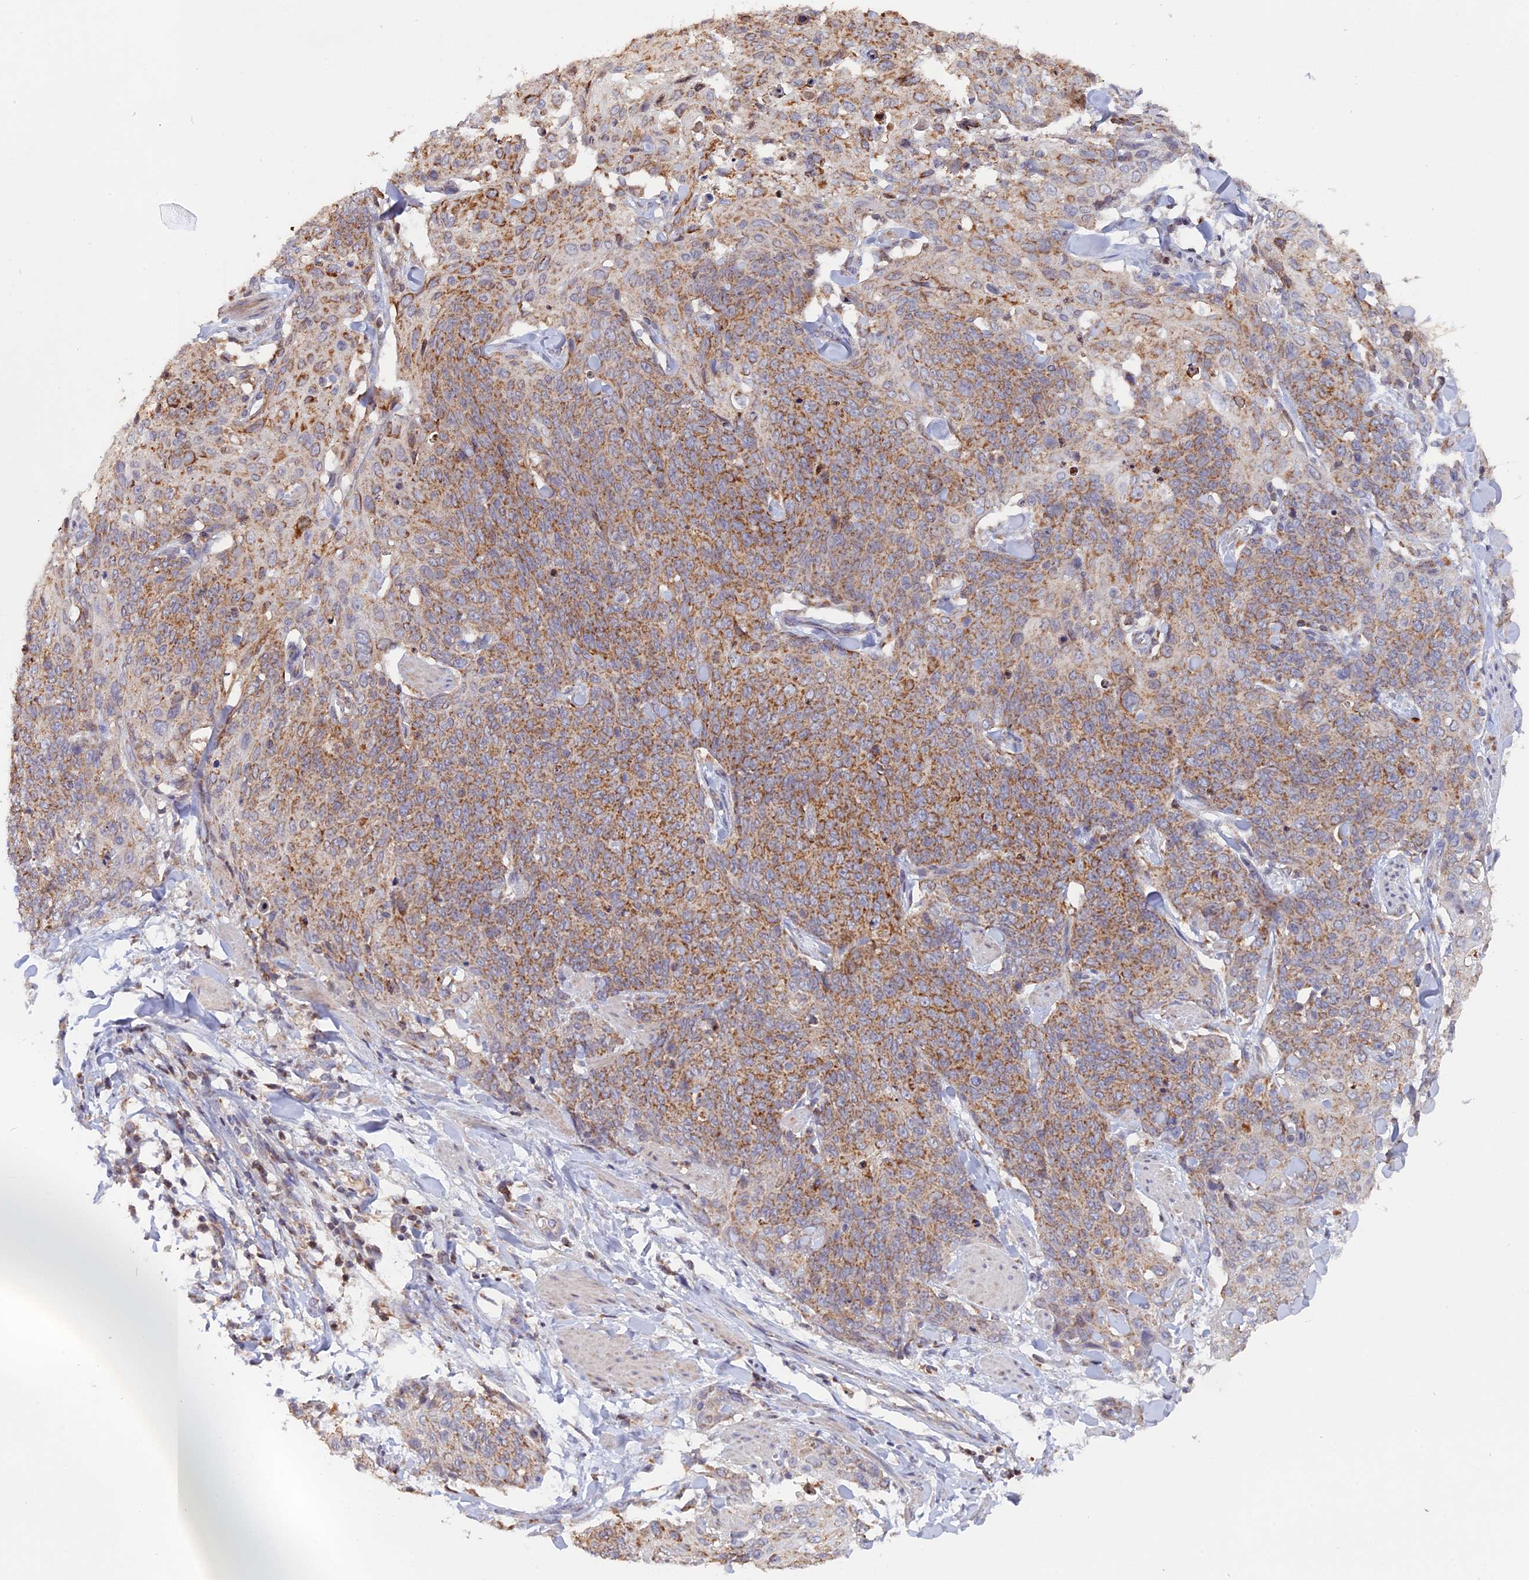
{"staining": {"intensity": "moderate", "quantity": ">75%", "location": "cytoplasmic/membranous"}, "tissue": "skin cancer", "cell_type": "Tumor cells", "image_type": "cancer", "snomed": [{"axis": "morphology", "description": "Squamous cell carcinoma, NOS"}, {"axis": "topography", "description": "Skin"}, {"axis": "topography", "description": "Vulva"}], "caption": "About >75% of tumor cells in squamous cell carcinoma (skin) show moderate cytoplasmic/membranous protein staining as visualized by brown immunohistochemical staining.", "gene": "MPV17L", "patient": {"sex": "female", "age": 85}}